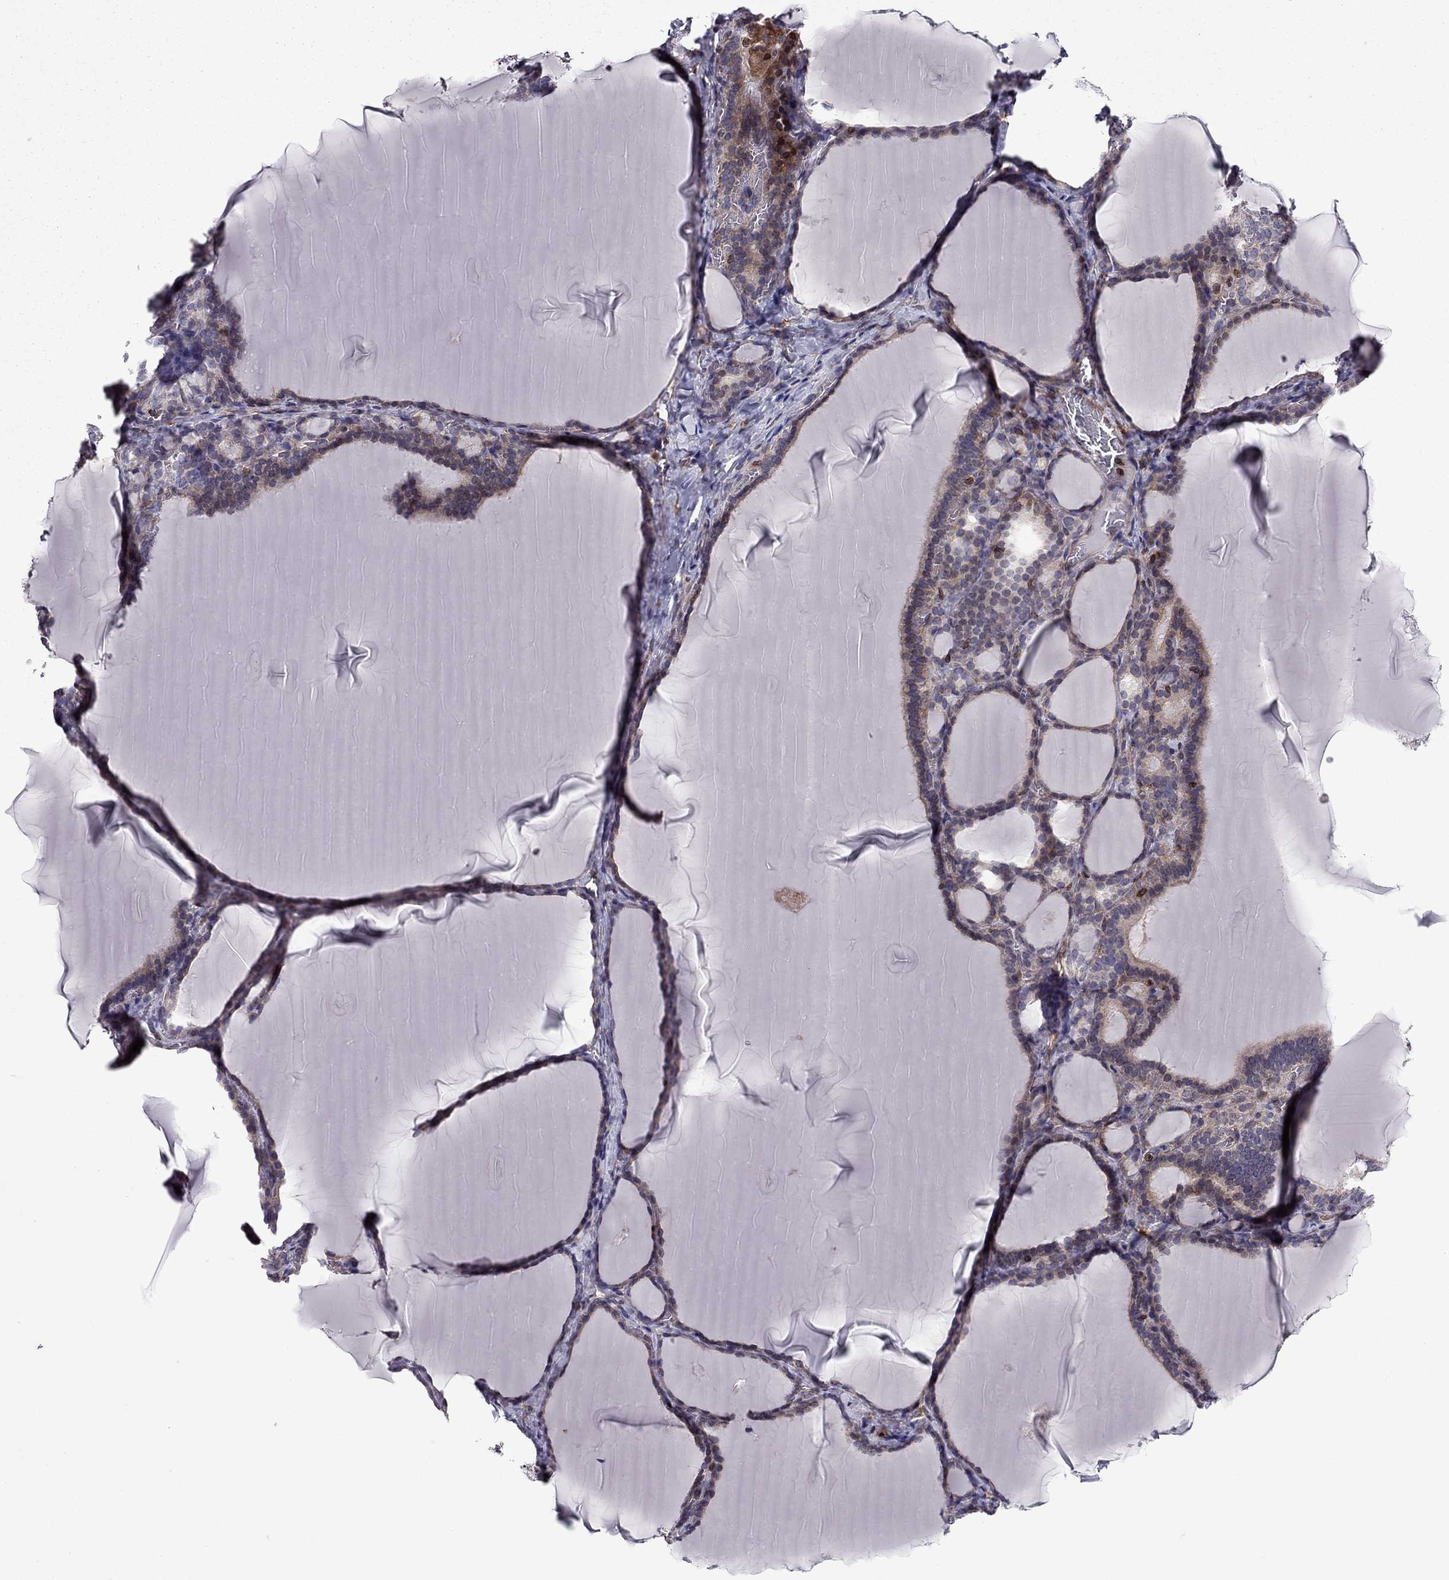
{"staining": {"intensity": "negative", "quantity": "none", "location": "none"}, "tissue": "thyroid gland", "cell_type": "Glandular cells", "image_type": "normal", "snomed": [{"axis": "morphology", "description": "Normal tissue, NOS"}, {"axis": "morphology", "description": "Hyperplasia, NOS"}, {"axis": "topography", "description": "Thyroid gland"}], "caption": "Glandular cells are negative for protein expression in unremarkable human thyroid gland. Nuclei are stained in blue.", "gene": "CDC42BPA", "patient": {"sex": "female", "age": 27}}